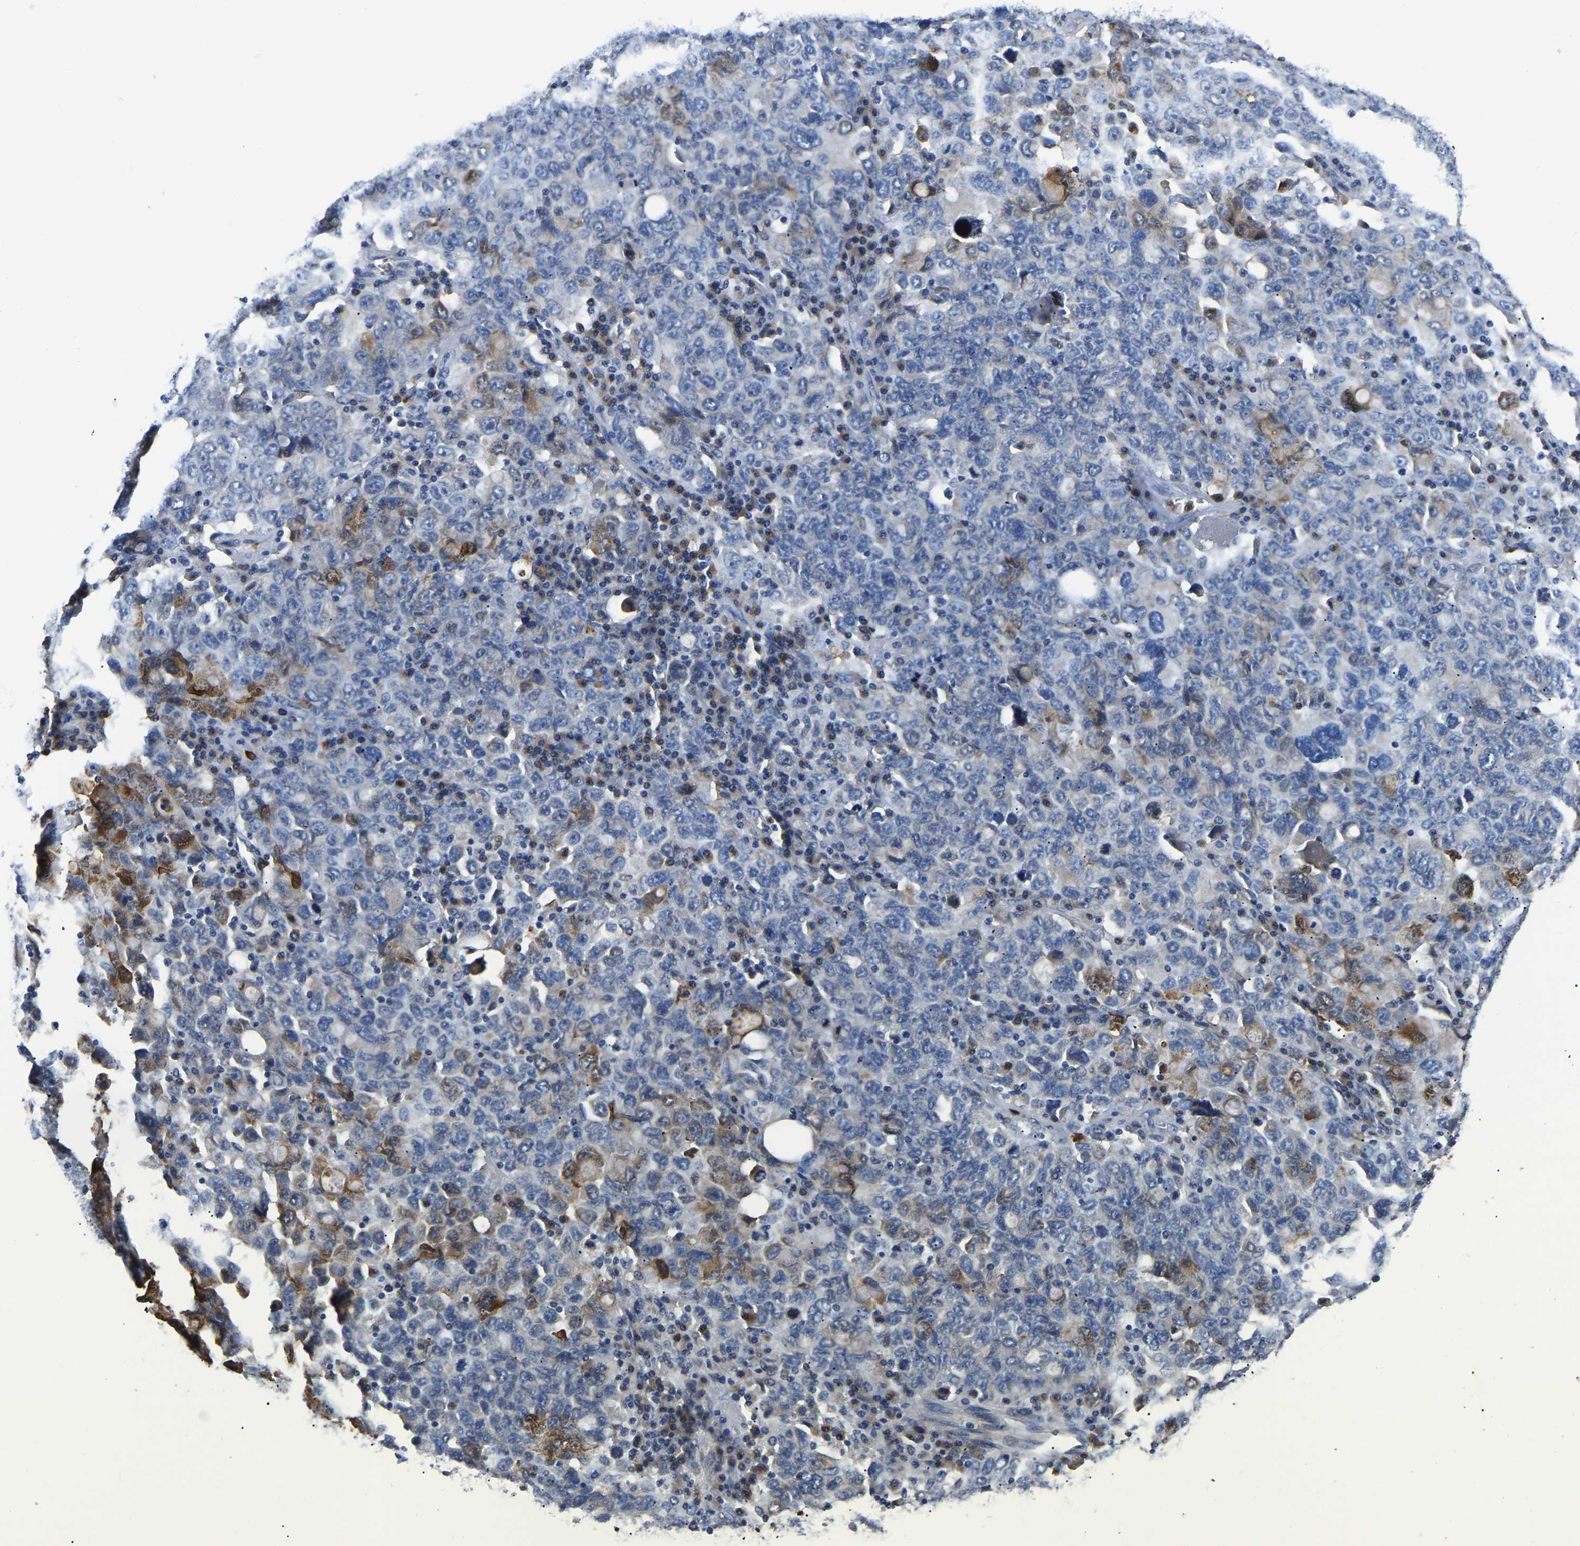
{"staining": {"intensity": "moderate", "quantity": "<25%", "location": "cytoplasmic/membranous"}, "tissue": "ovarian cancer", "cell_type": "Tumor cells", "image_type": "cancer", "snomed": [{"axis": "morphology", "description": "Carcinoma, endometroid"}, {"axis": "topography", "description": "Ovary"}], "caption": "This histopathology image exhibits ovarian cancer (endometroid carcinoma) stained with immunohistochemistry (IHC) to label a protein in brown. The cytoplasmic/membranous of tumor cells show moderate positivity for the protein. Nuclei are counter-stained blue.", "gene": "TOR1B", "patient": {"sex": "female", "age": 62}}